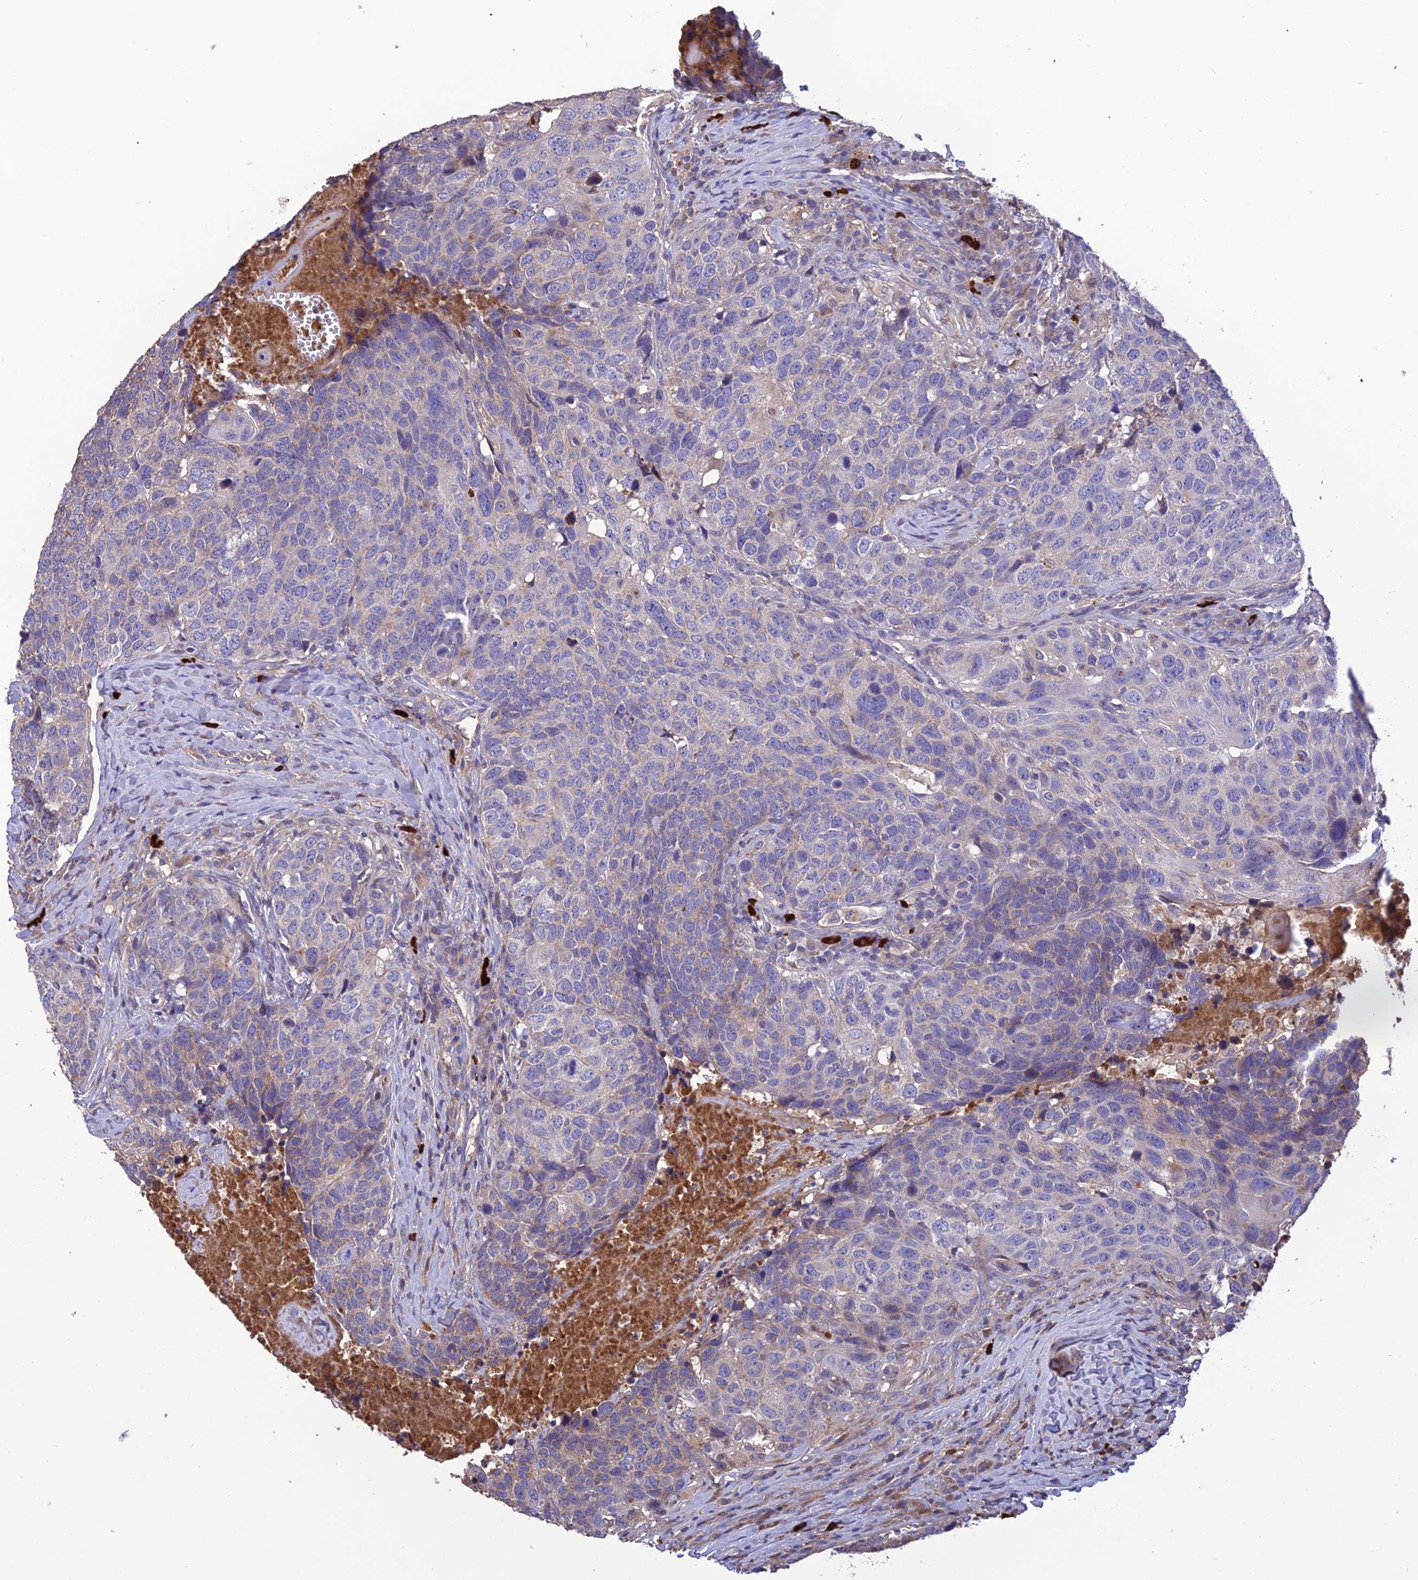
{"staining": {"intensity": "weak", "quantity": "<25%", "location": "cytoplasmic/membranous"}, "tissue": "head and neck cancer", "cell_type": "Tumor cells", "image_type": "cancer", "snomed": [{"axis": "morphology", "description": "Squamous cell carcinoma, NOS"}, {"axis": "topography", "description": "Head-Neck"}], "caption": "A high-resolution photomicrograph shows immunohistochemistry staining of squamous cell carcinoma (head and neck), which demonstrates no significant staining in tumor cells.", "gene": "MIOS", "patient": {"sex": "male", "age": 66}}